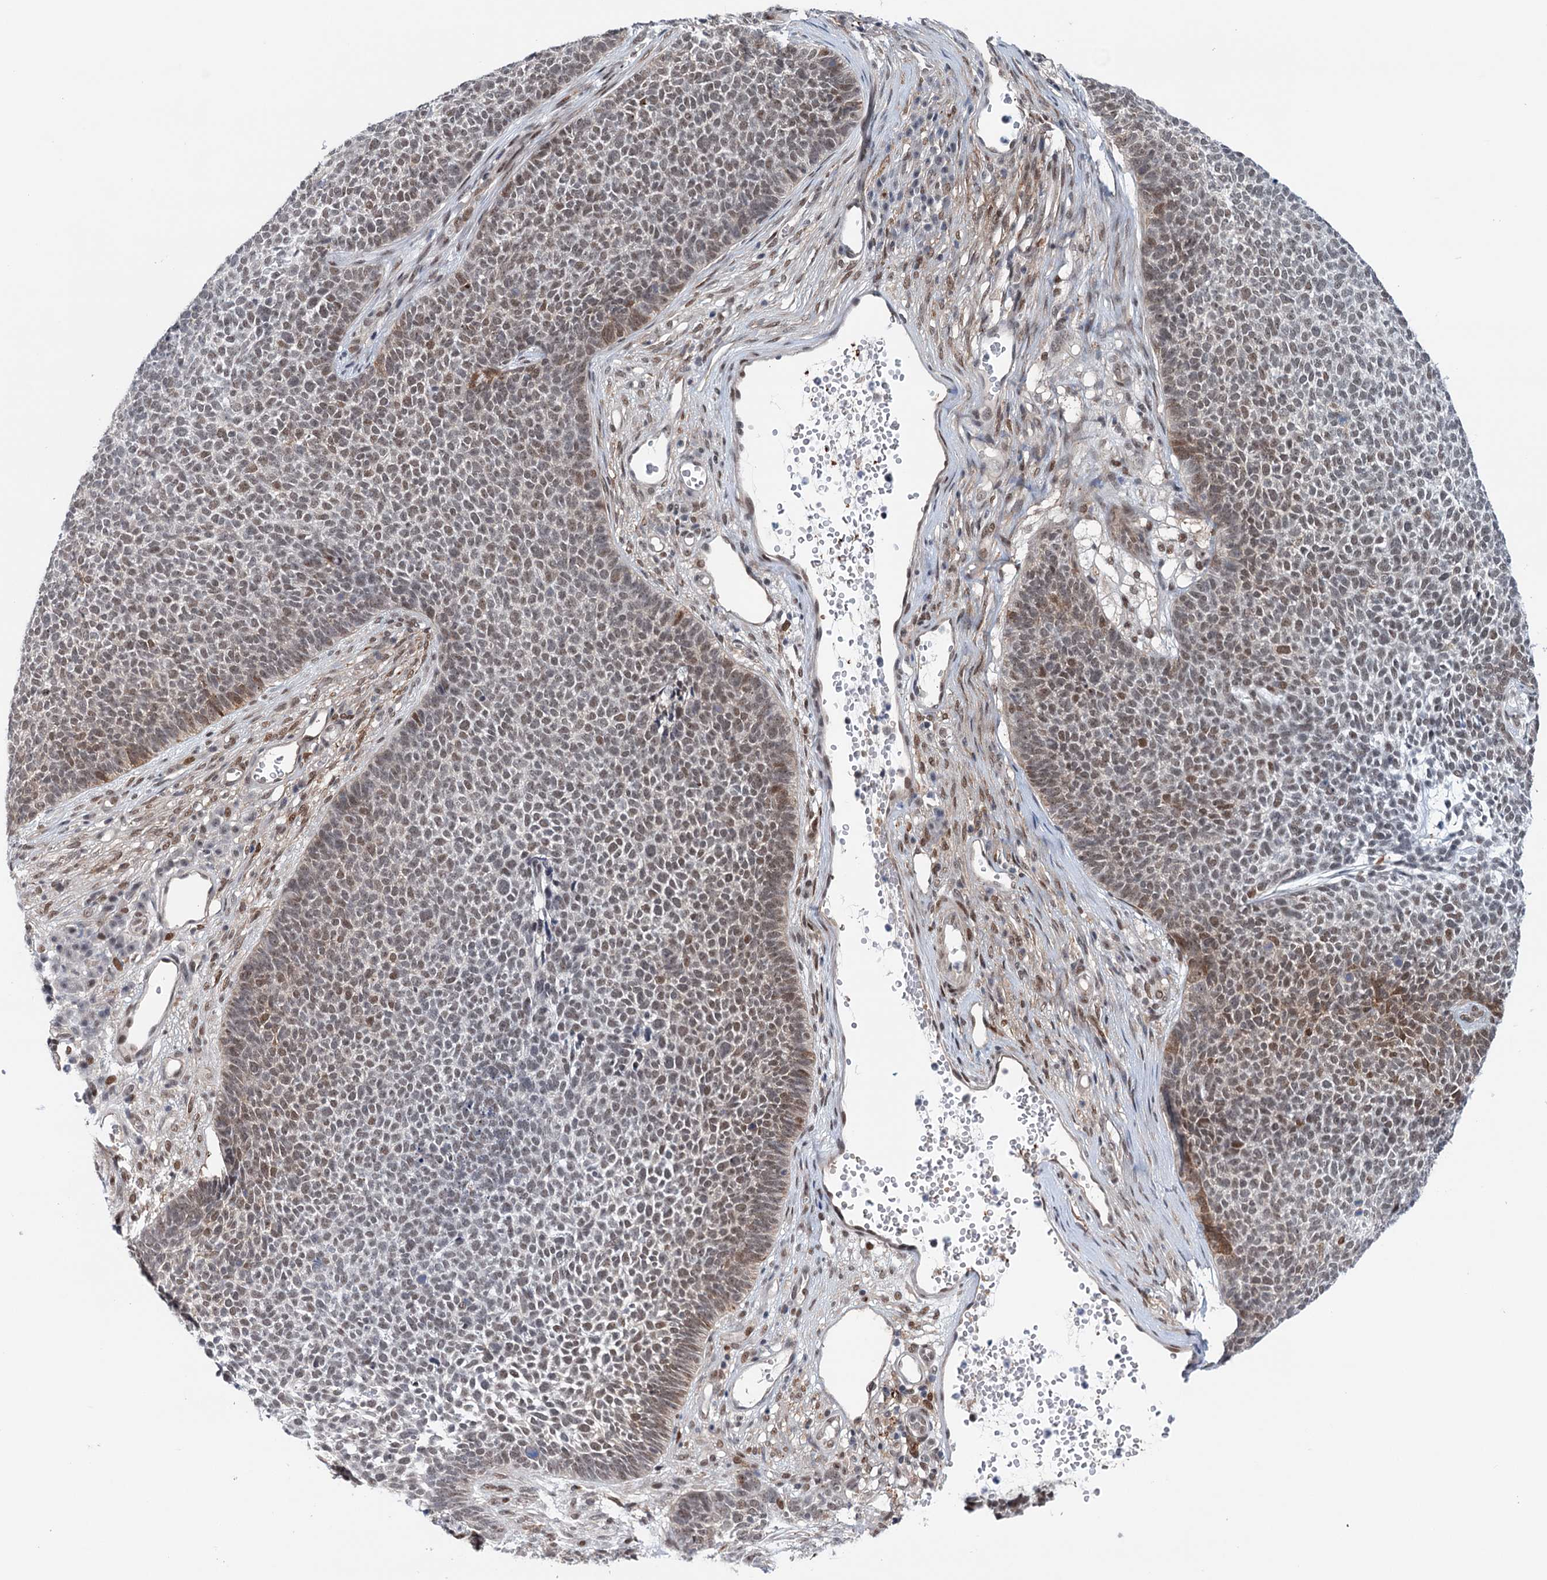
{"staining": {"intensity": "weak", "quantity": "25%-75%", "location": "nuclear"}, "tissue": "skin cancer", "cell_type": "Tumor cells", "image_type": "cancer", "snomed": [{"axis": "morphology", "description": "Basal cell carcinoma"}, {"axis": "topography", "description": "Skin"}], "caption": "The histopathology image exhibits staining of skin cancer (basal cell carcinoma), revealing weak nuclear protein expression (brown color) within tumor cells.", "gene": "FAM53A", "patient": {"sex": "female", "age": 84}}